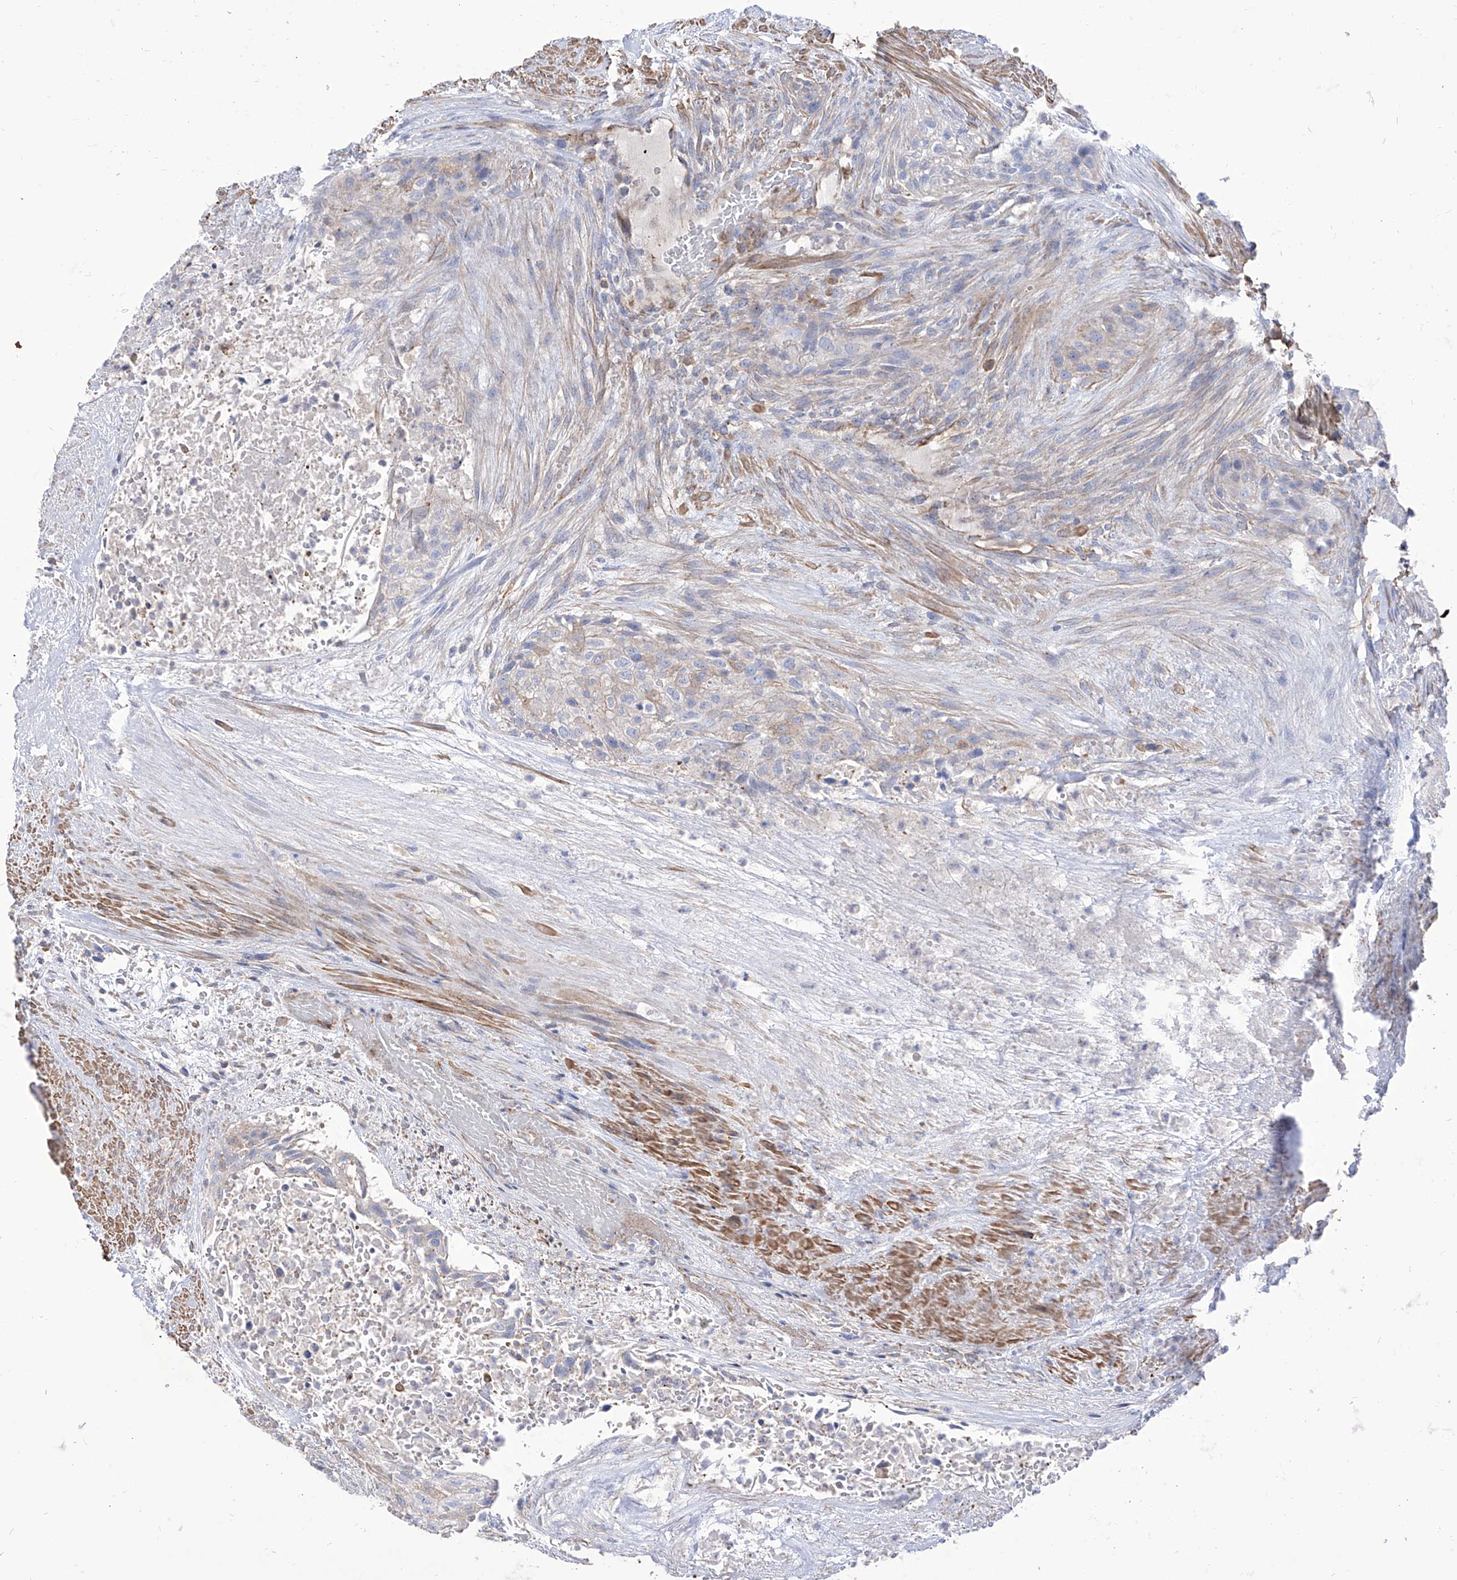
{"staining": {"intensity": "negative", "quantity": "none", "location": "none"}, "tissue": "urothelial cancer", "cell_type": "Tumor cells", "image_type": "cancer", "snomed": [{"axis": "morphology", "description": "Urothelial carcinoma, High grade"}, {"axis": "topography", "description": "Urinary bladder"}], "caption": "Image shows no protein staining in tumor cells of urothelial cancer tissue.", "gene": "C1orf74", "patient": {"sex": "male", "age": 35}}